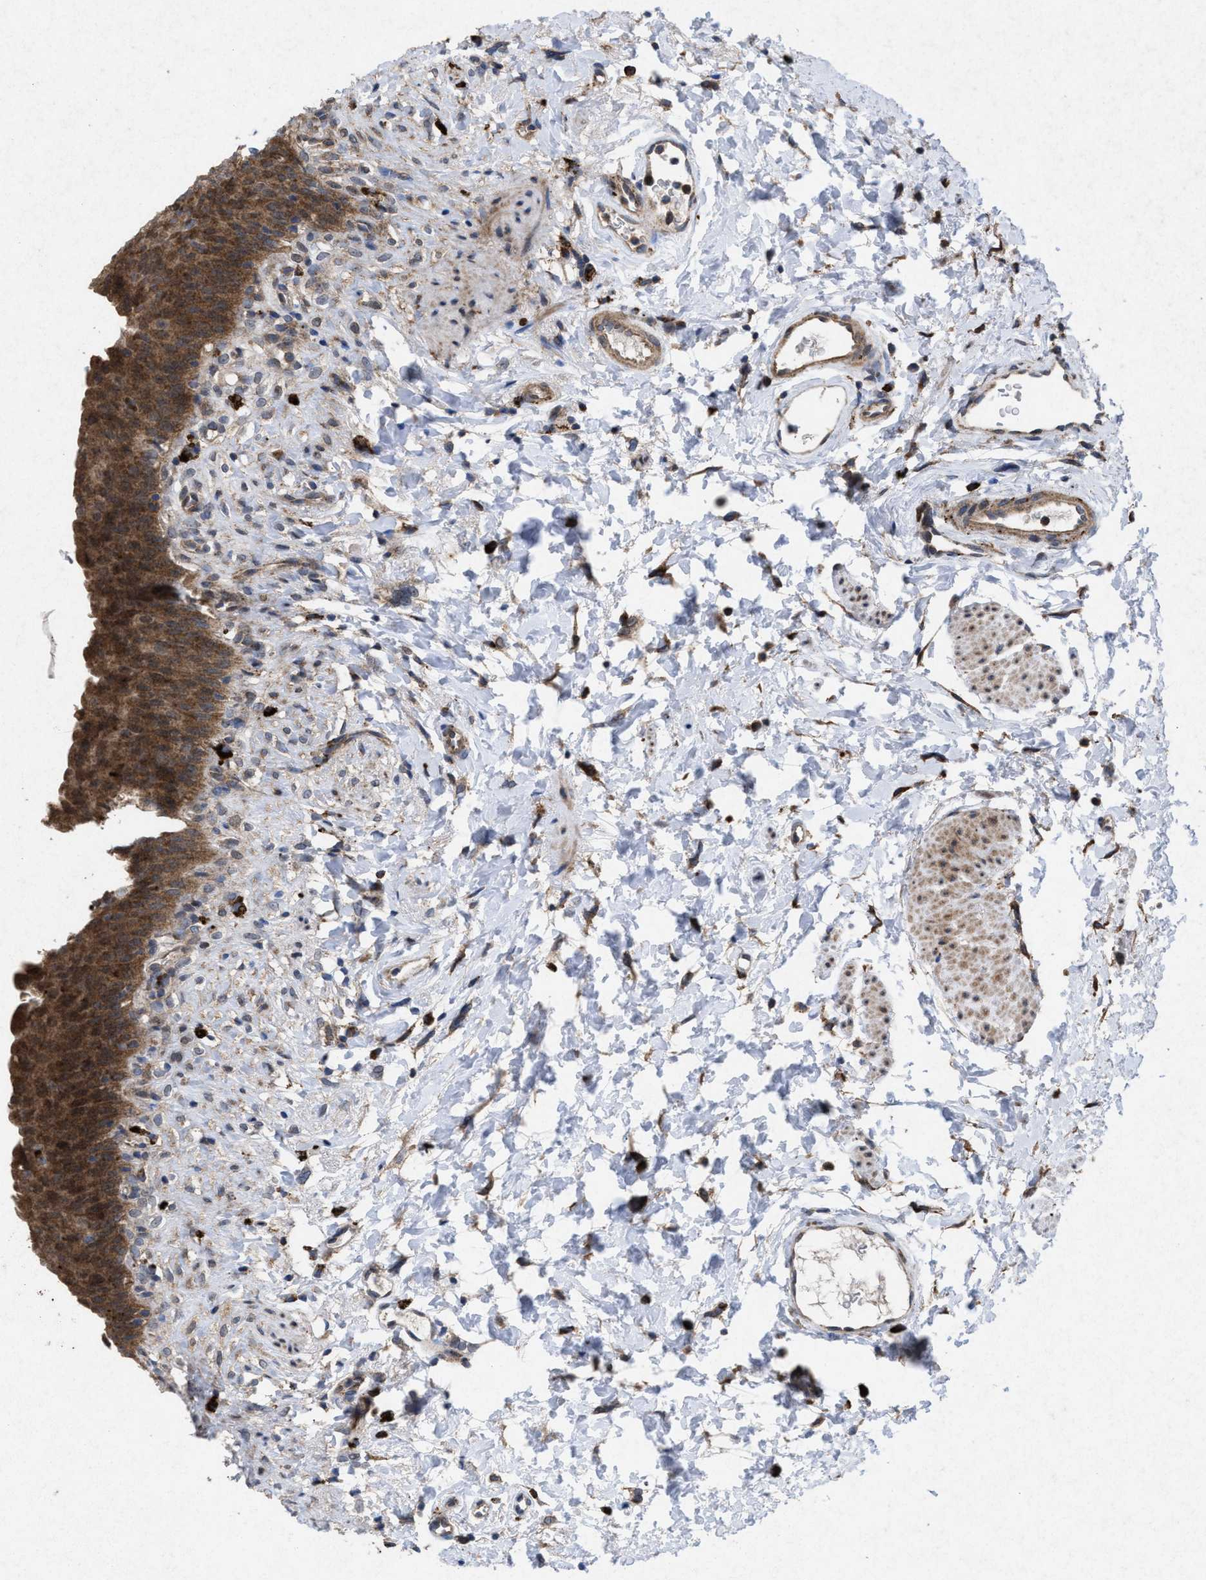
{"staining": {"intensity": "moderate", "quantity": ">75%", "location": "cytoplasmic/membranous"}, "tissue": "urinary bladder", "cell_type": "Urothelial cells", "image_type": "normal", "snomed": [{"axis": "morphology", "description": "Normal tissue, NOS"}, {"axis": "topography", "description": "Urinary bladder"}], "caption": "Immunohistochemical staining of normal human urinary bladder displays >75% levels of moderate cytoplasmic/membranous protein positivity in about >75% of urothelial cells.", "gene": "MSI2", "patient": {"sex": "female", "age": 79}}